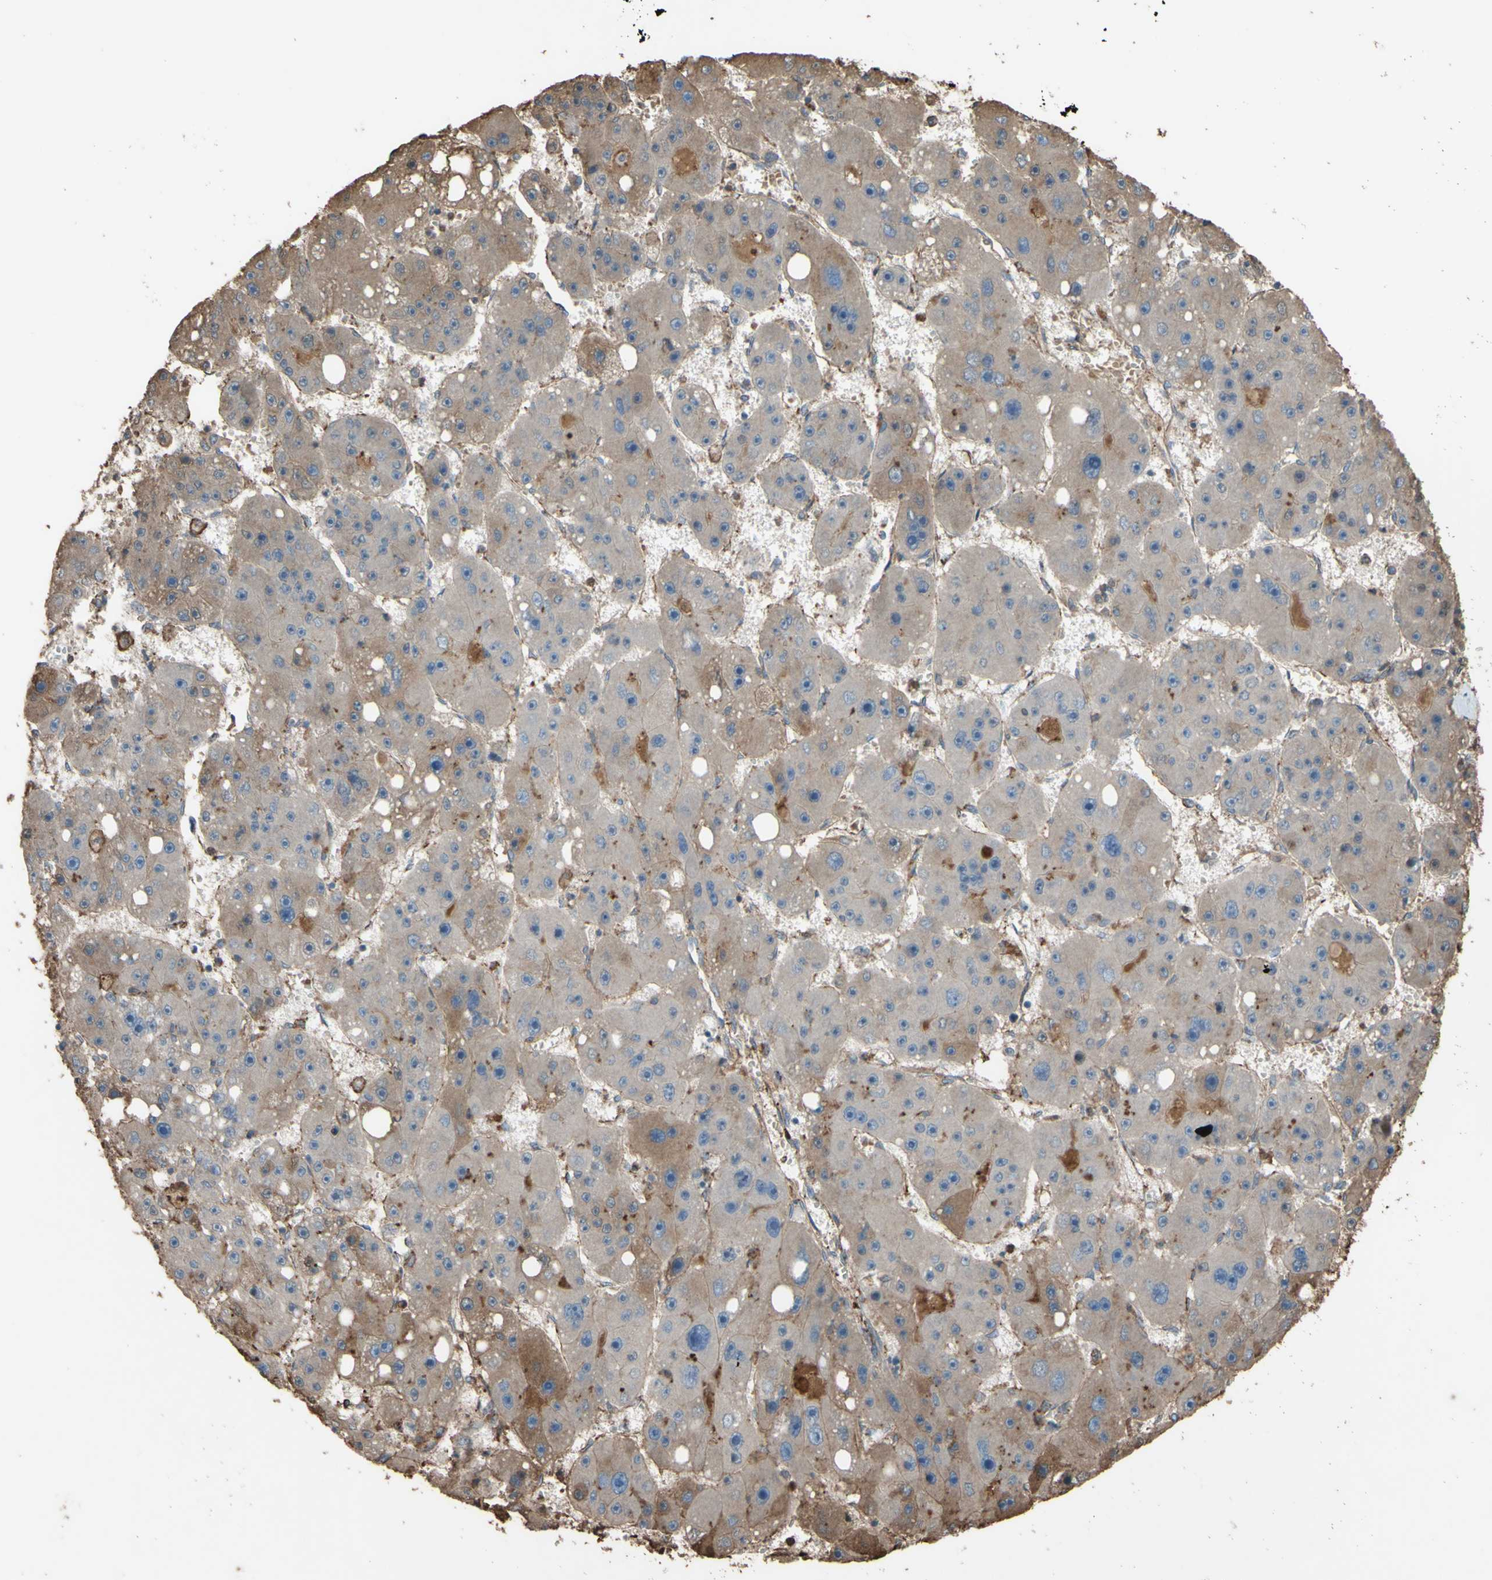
{"staining": {"intensity": "moderate", "quantity": "25%-75%", "location": "cytoplasmic/membranous"}, "tissue": "liver cancer", "cell_type": "Tumor cells", "image_type": "cancer", "snomed": [{"axis": "morphology", "description": "Carcinoma, Hepatocellular, NOS"}, {"axis": "topography", "description": "Liver"}], "caption": "Brown immunohistochemical staining in human liver hepatocellular carcinoma exhibits moderate cytoplasmic/membranous staining in about 25%-75% of tumor cells.", "gene": "PTGDS", "patient": {"sex": "female", "age": 61}}